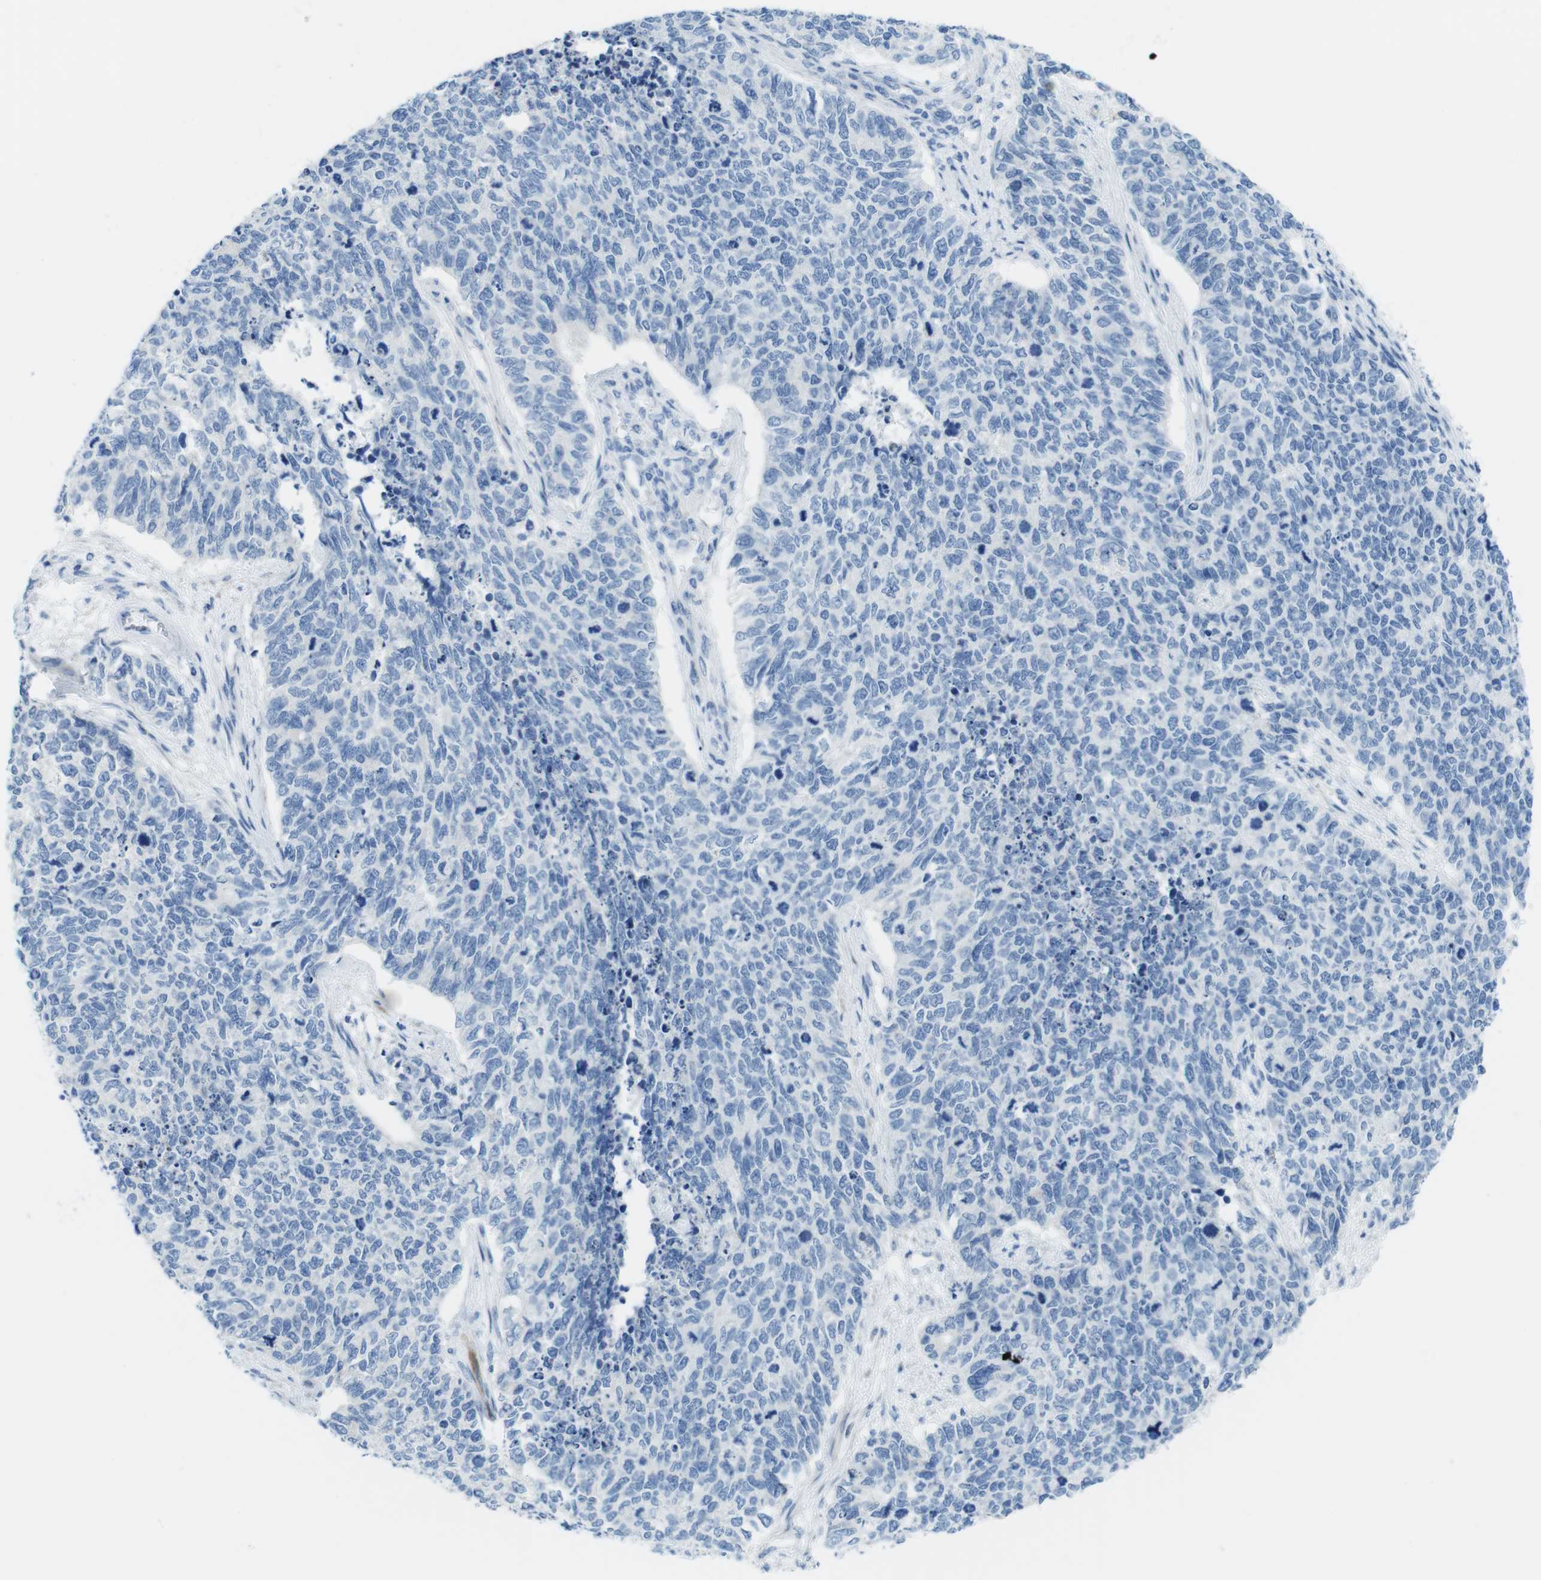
{"staining": {"intensity": "negative", "quantity": "none", "location": "none"}, "tissue": "cervical cancer", "cell_type": "Tumor cells", "image_type": "cancer", "snomed": [{"axis": "morphology", "description": "Squamous cell carcinoma, NOS"}, {"axis": "topography", "description": "Cervix"}], "caption": "This is a image of immunohistochemistry staining of cervical cancer, which shows no staining in tumor cells.", "gene": "ASIC5", "patient": {"sex": "female", "age": 63}}